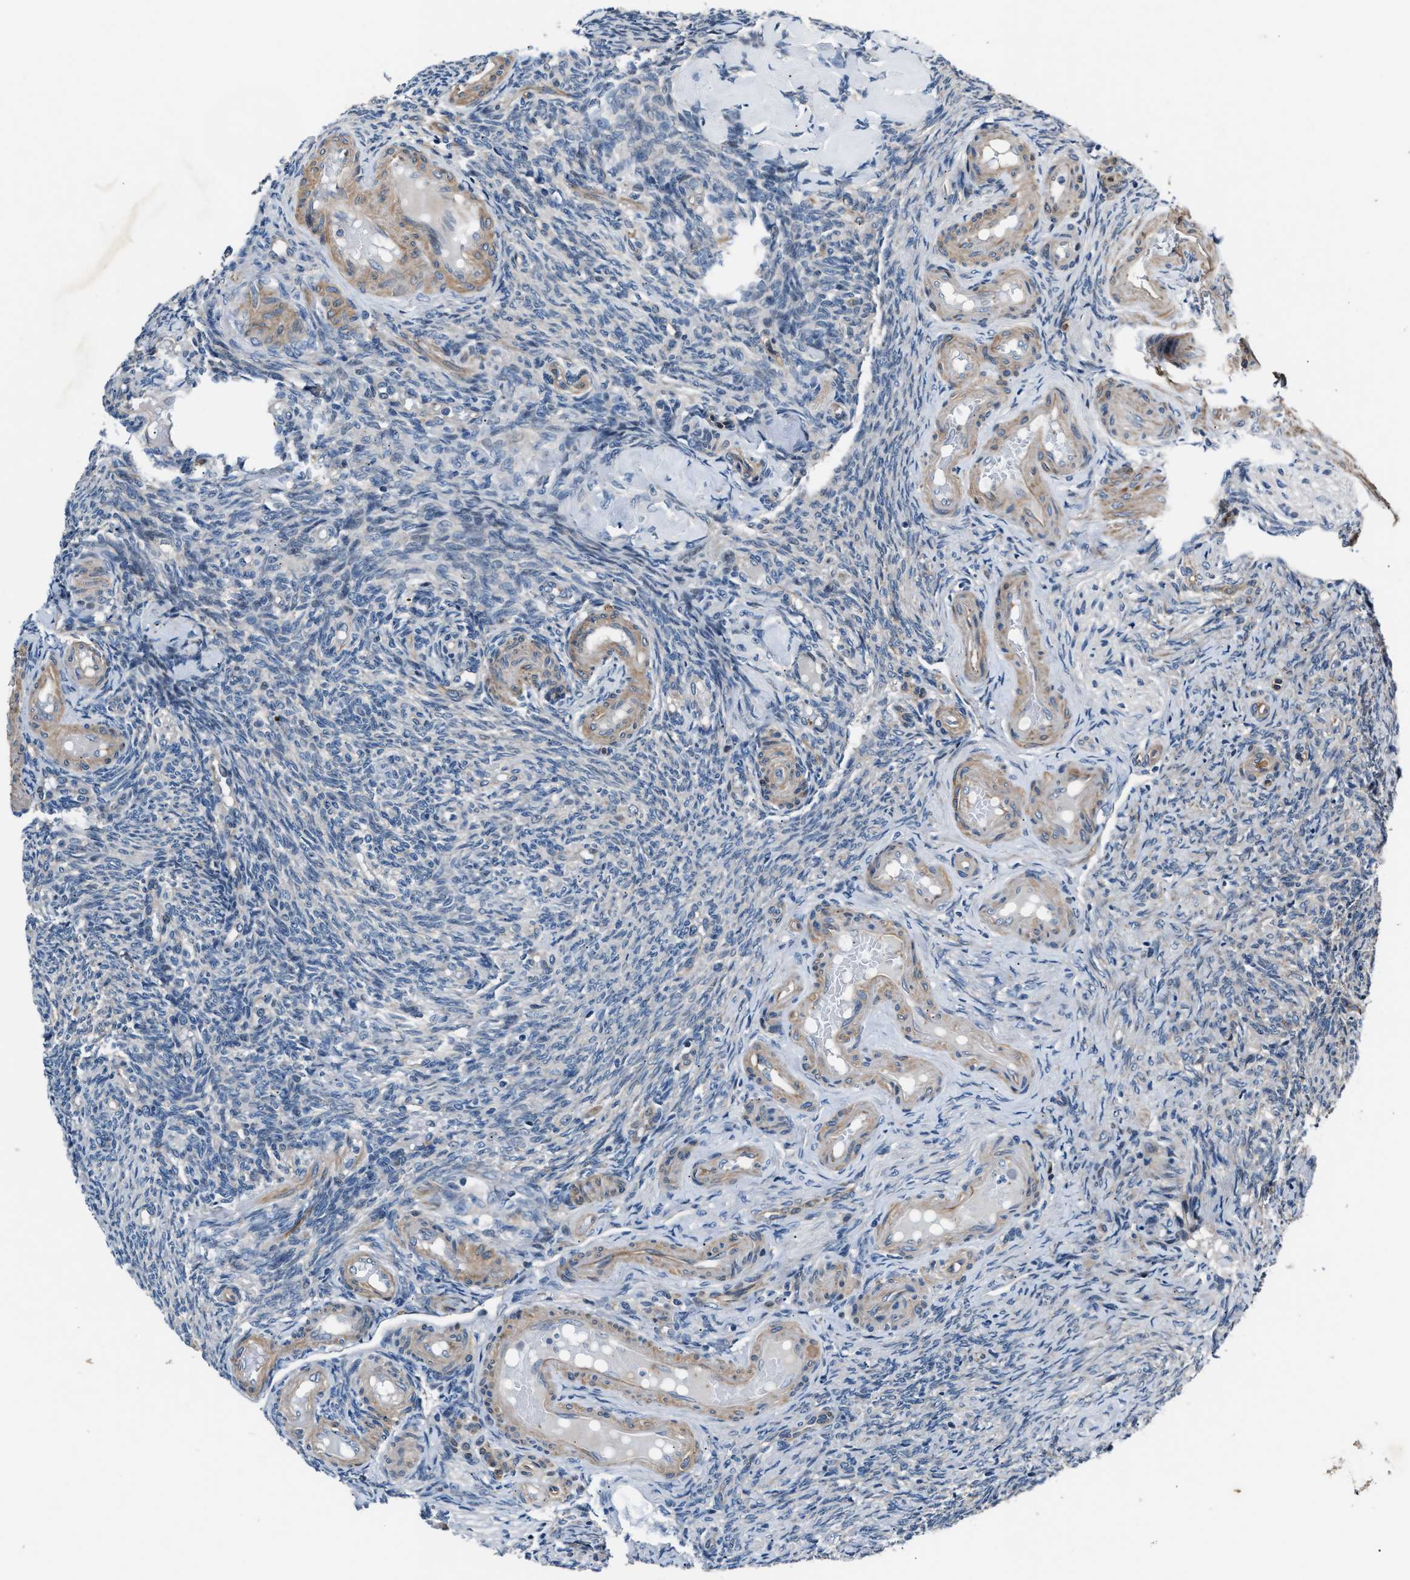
{"staining": {"intensity": "weak", "quantity": ">75%", "location": "cytoplasmic/membranous"}, "tissue": "ovary", "cell_type": "Follicle cells", "image_type": "normal", "snomed": [{"axis": "morphology", "description": "Normal tissue, NOS"}, {"axis": "topography", "description": "Ovary"}], "caption": "Approximately >75% of follicle cells in benign human ovary display weak cytoplasmic/membranous protein positivity as visualized by brown immunohistochemical staining.", "gene": "MPDZ", "patient": {"sex": "female", "age": 41}}